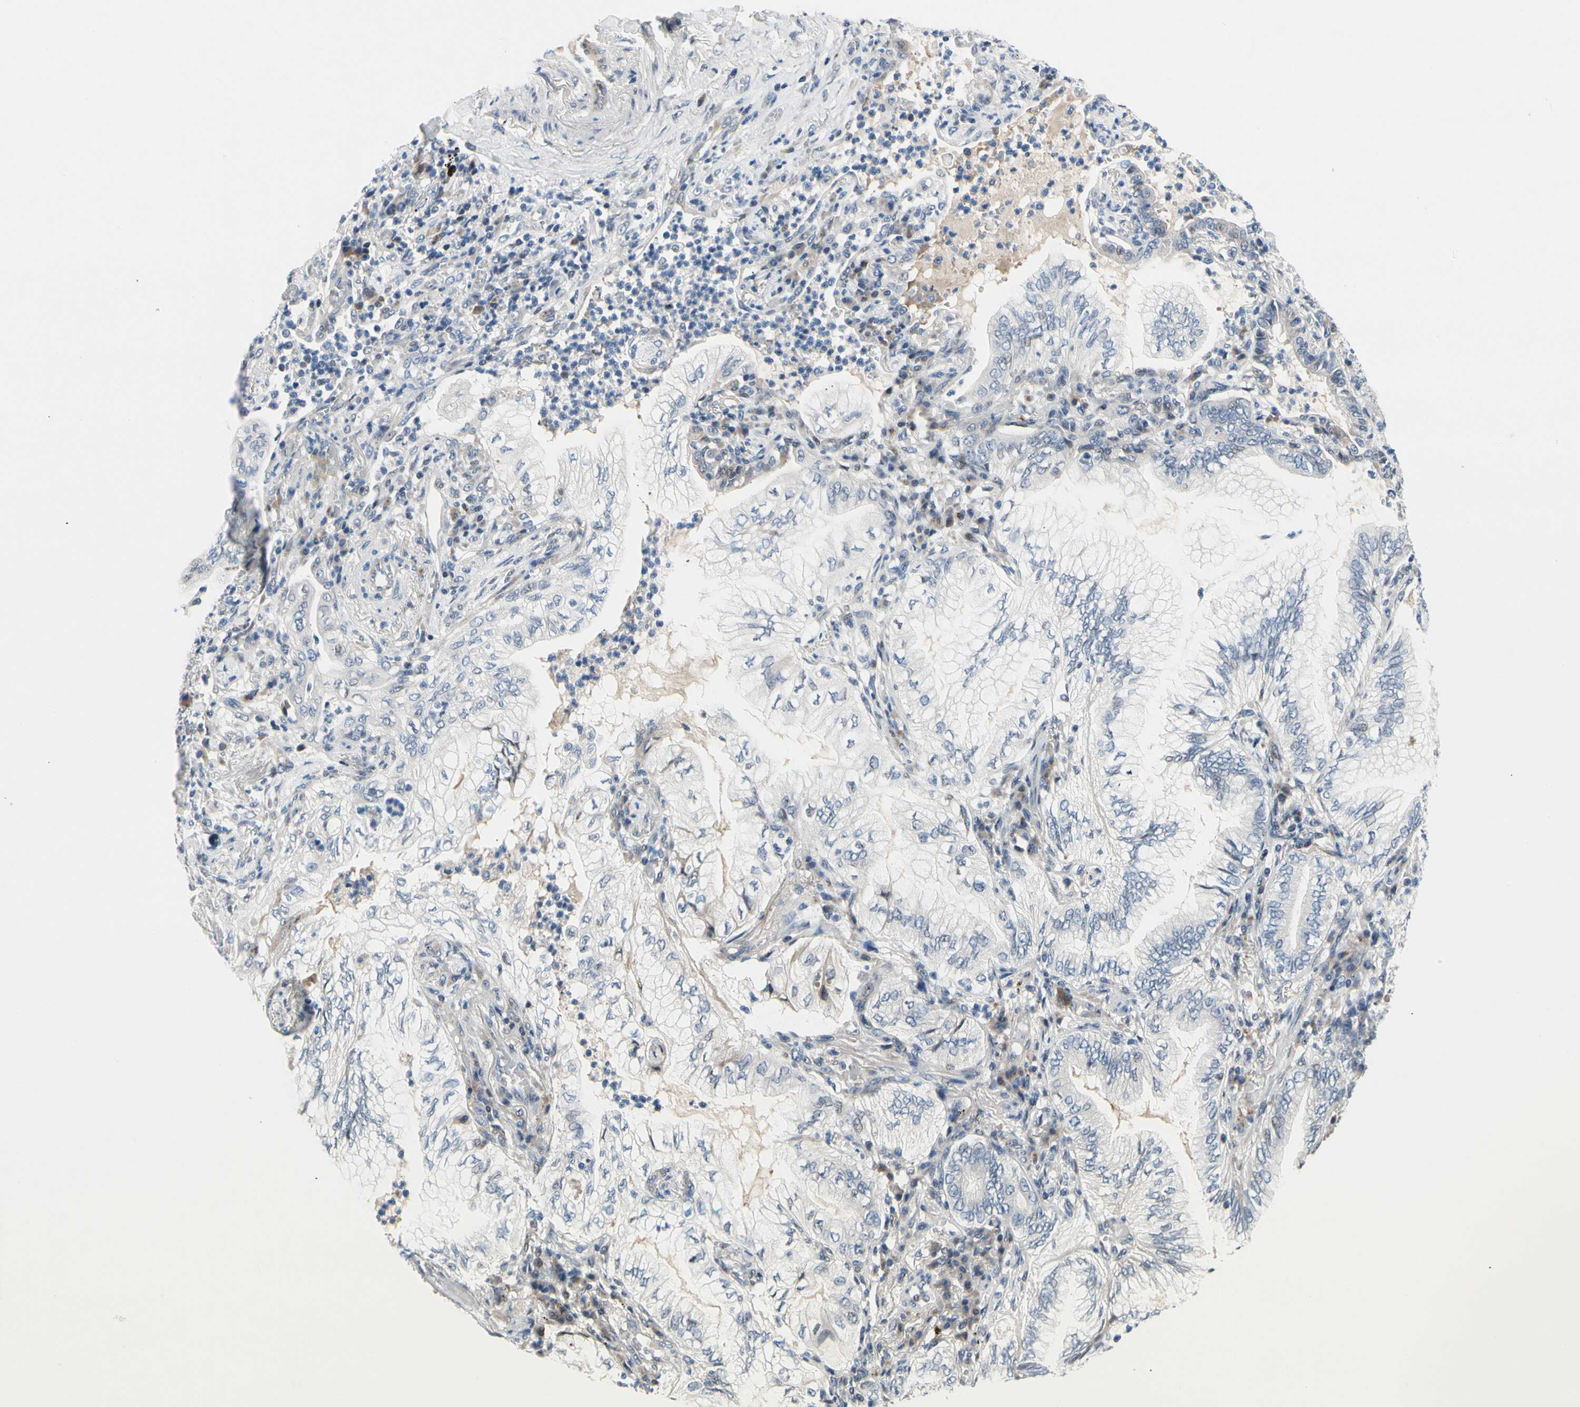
{"staining": {"intensity": "negative", "quantity": "none", "location": "none"}, "tissue": "lung cancer", "cell_type": "Tumor cells", "image_type": "cancer", "snomed": [{"axis": "morphology", "description": "Normal tissue, NOS"}, {"axis": "morphology", "description": "Adenocarcinoma, NOS"}, {"axis": "topography", "description": "Bronchus"}, {"axis": "topography", "description": "Lung"}], "caption": "This image is of lung cancer stained with IHC to label a protein in brown with the nuclei are counter-stained blue. There is no positivity in tumor cells.", "gene": "NFASC", "patient": {"sex": "female", "age": 70}}